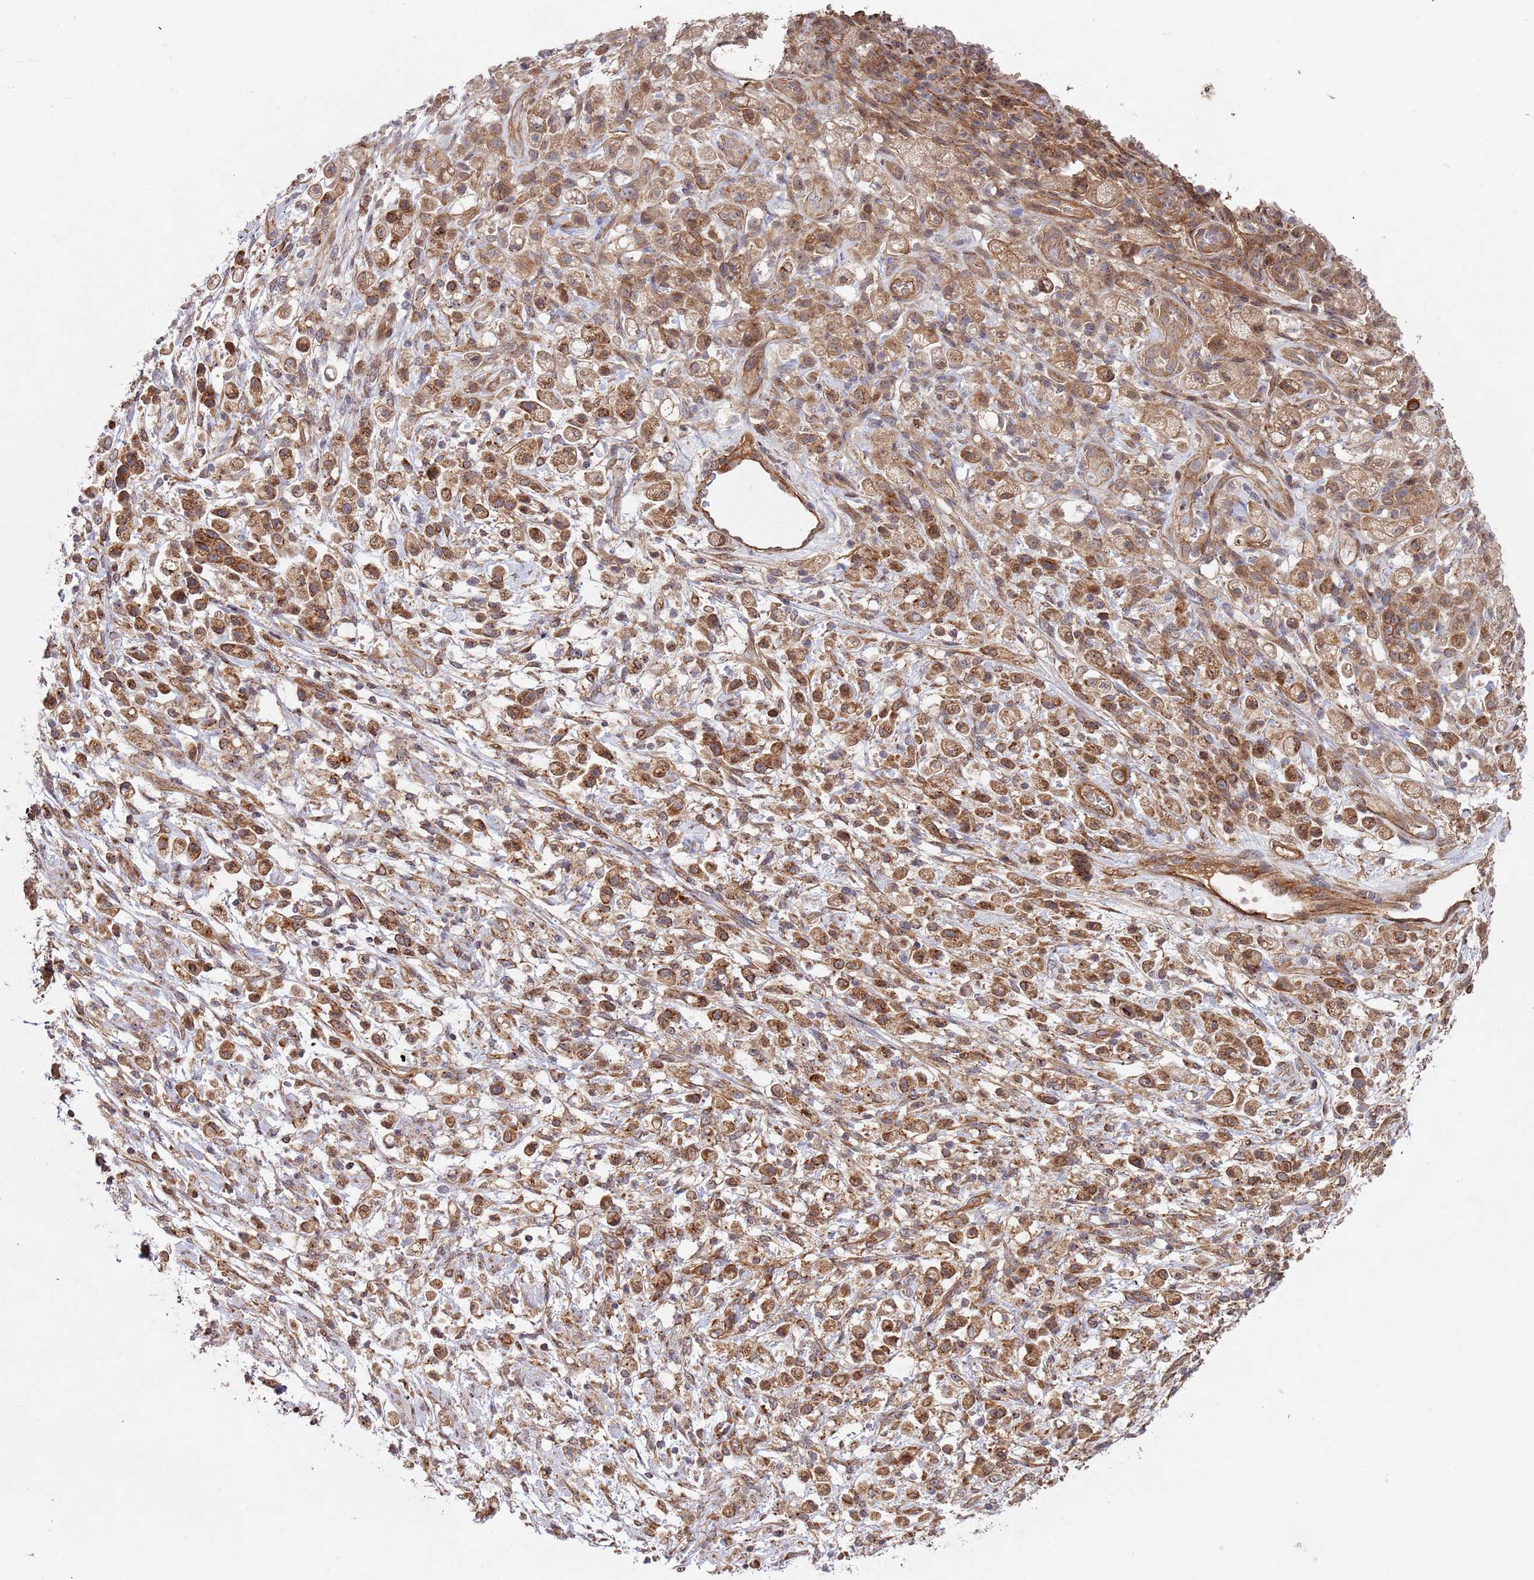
{"staining": {"intensity": "moderate", "quantity": ">75%", "location": "cytoplasmic/membranous"}, "tissue": "stomach cancer", "cell_type": "Tumor cells", "image_type": "cancer", "snomed": [{"axis": "morphology", "description": "Adenocarcinoma, NOS"}, {"axis": "topography", "description": "Stomach"}], "caption": "Immunohistochemical staining of human stomach adenocarcinoma displays medium levels of moderate cytoplasmic/membranous protein expression in approximately >75% of tumor cells.", "gene": "KANSL1L", "patient": {"sex": "female", "age": 60}}